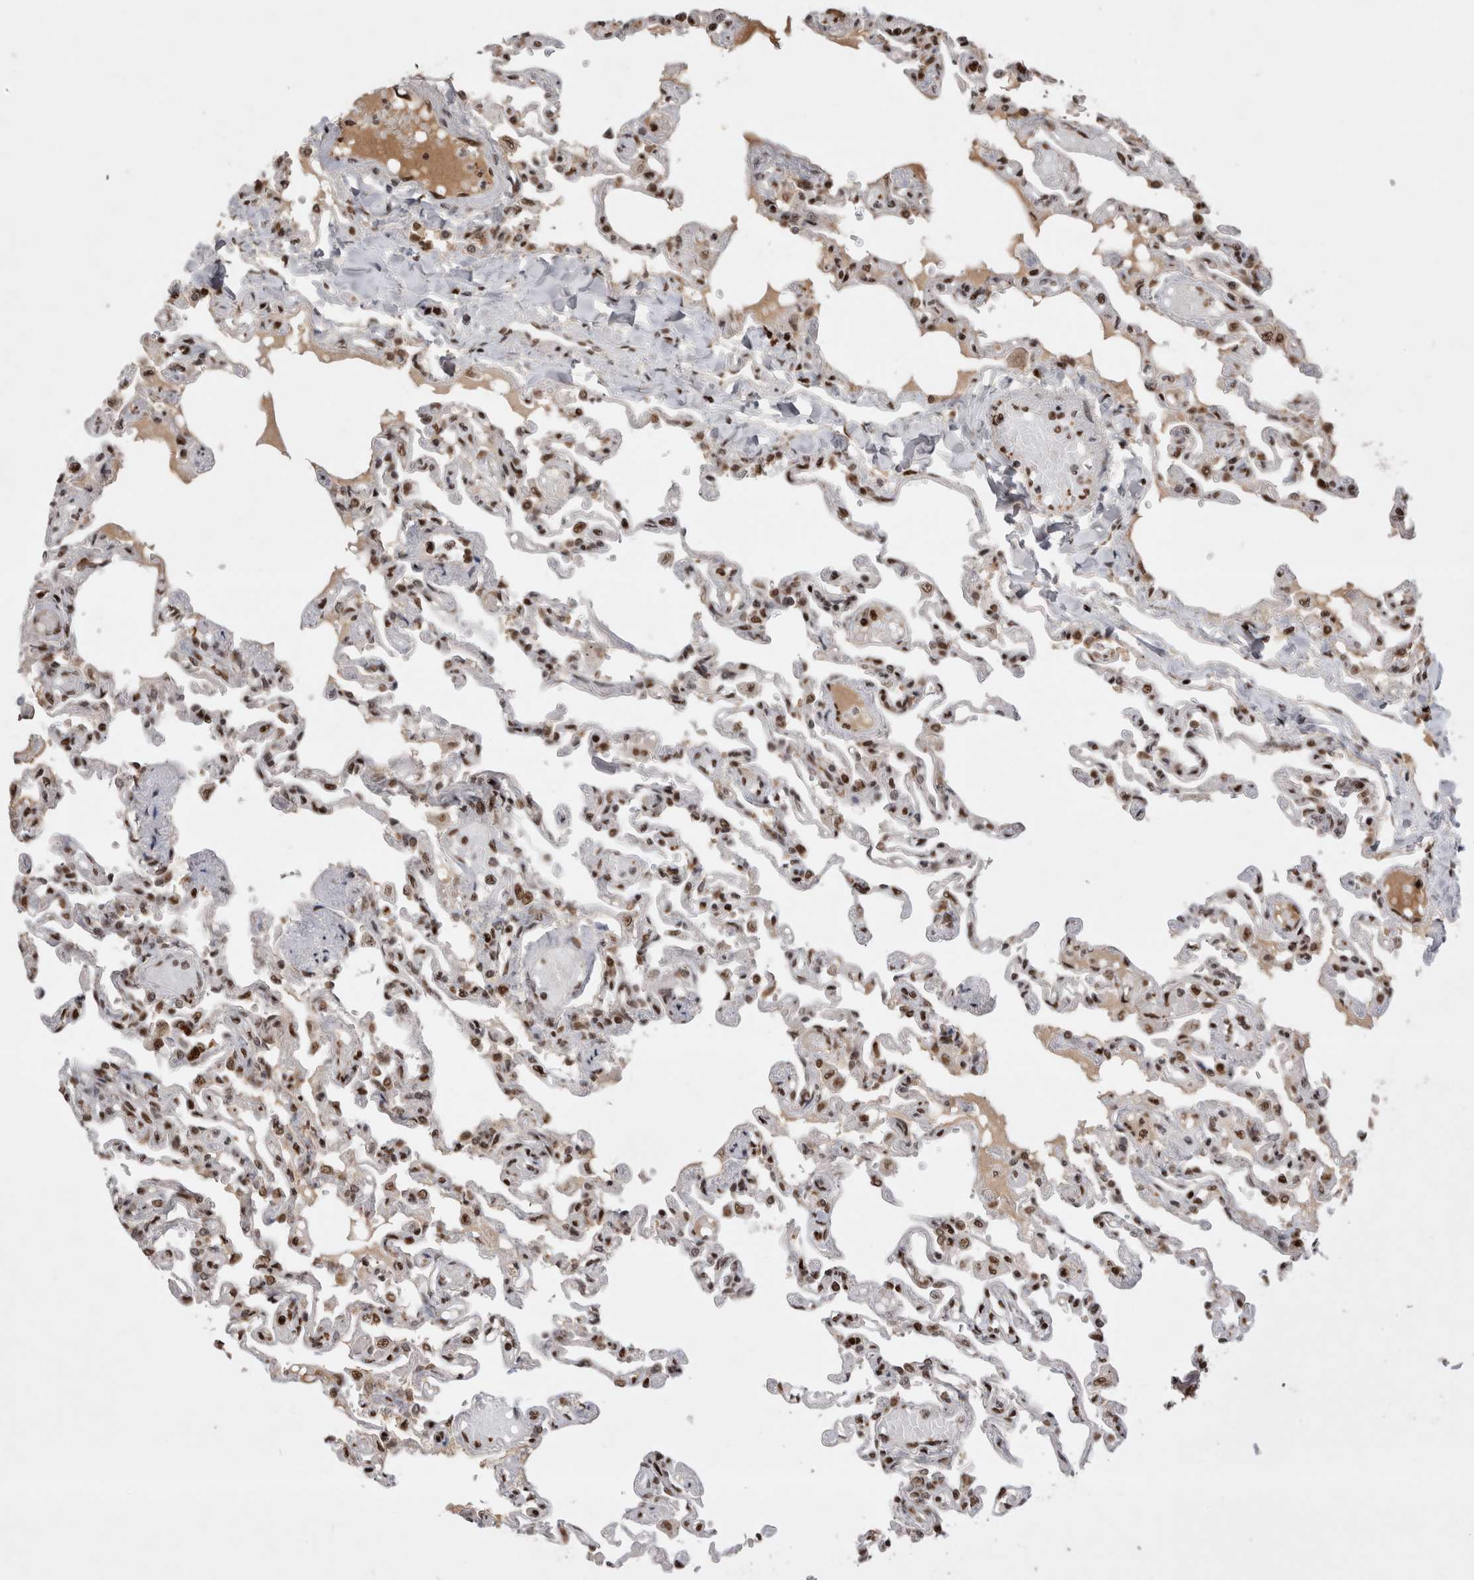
{"staining": {"intensity": "strong", "quantity": ">75%", "location": "nuclear"}, "tissue": "lung", "cell_type": "Alveolar cells", "image_type": "normal", "snomed": [{"axis": "morphology", "description": "Normal tissue, NOS"}, {"axis": "topography", "description": "Lung"}], "caption": "Protein analysis of unremarkable lung shows strong nuclear positivity in about >75% of alveolar cells. (Brightfield microscopy of DAB IHC at high magnification).", "gene": "EYA2", "patient": {"sex": "male", "age": 21}}